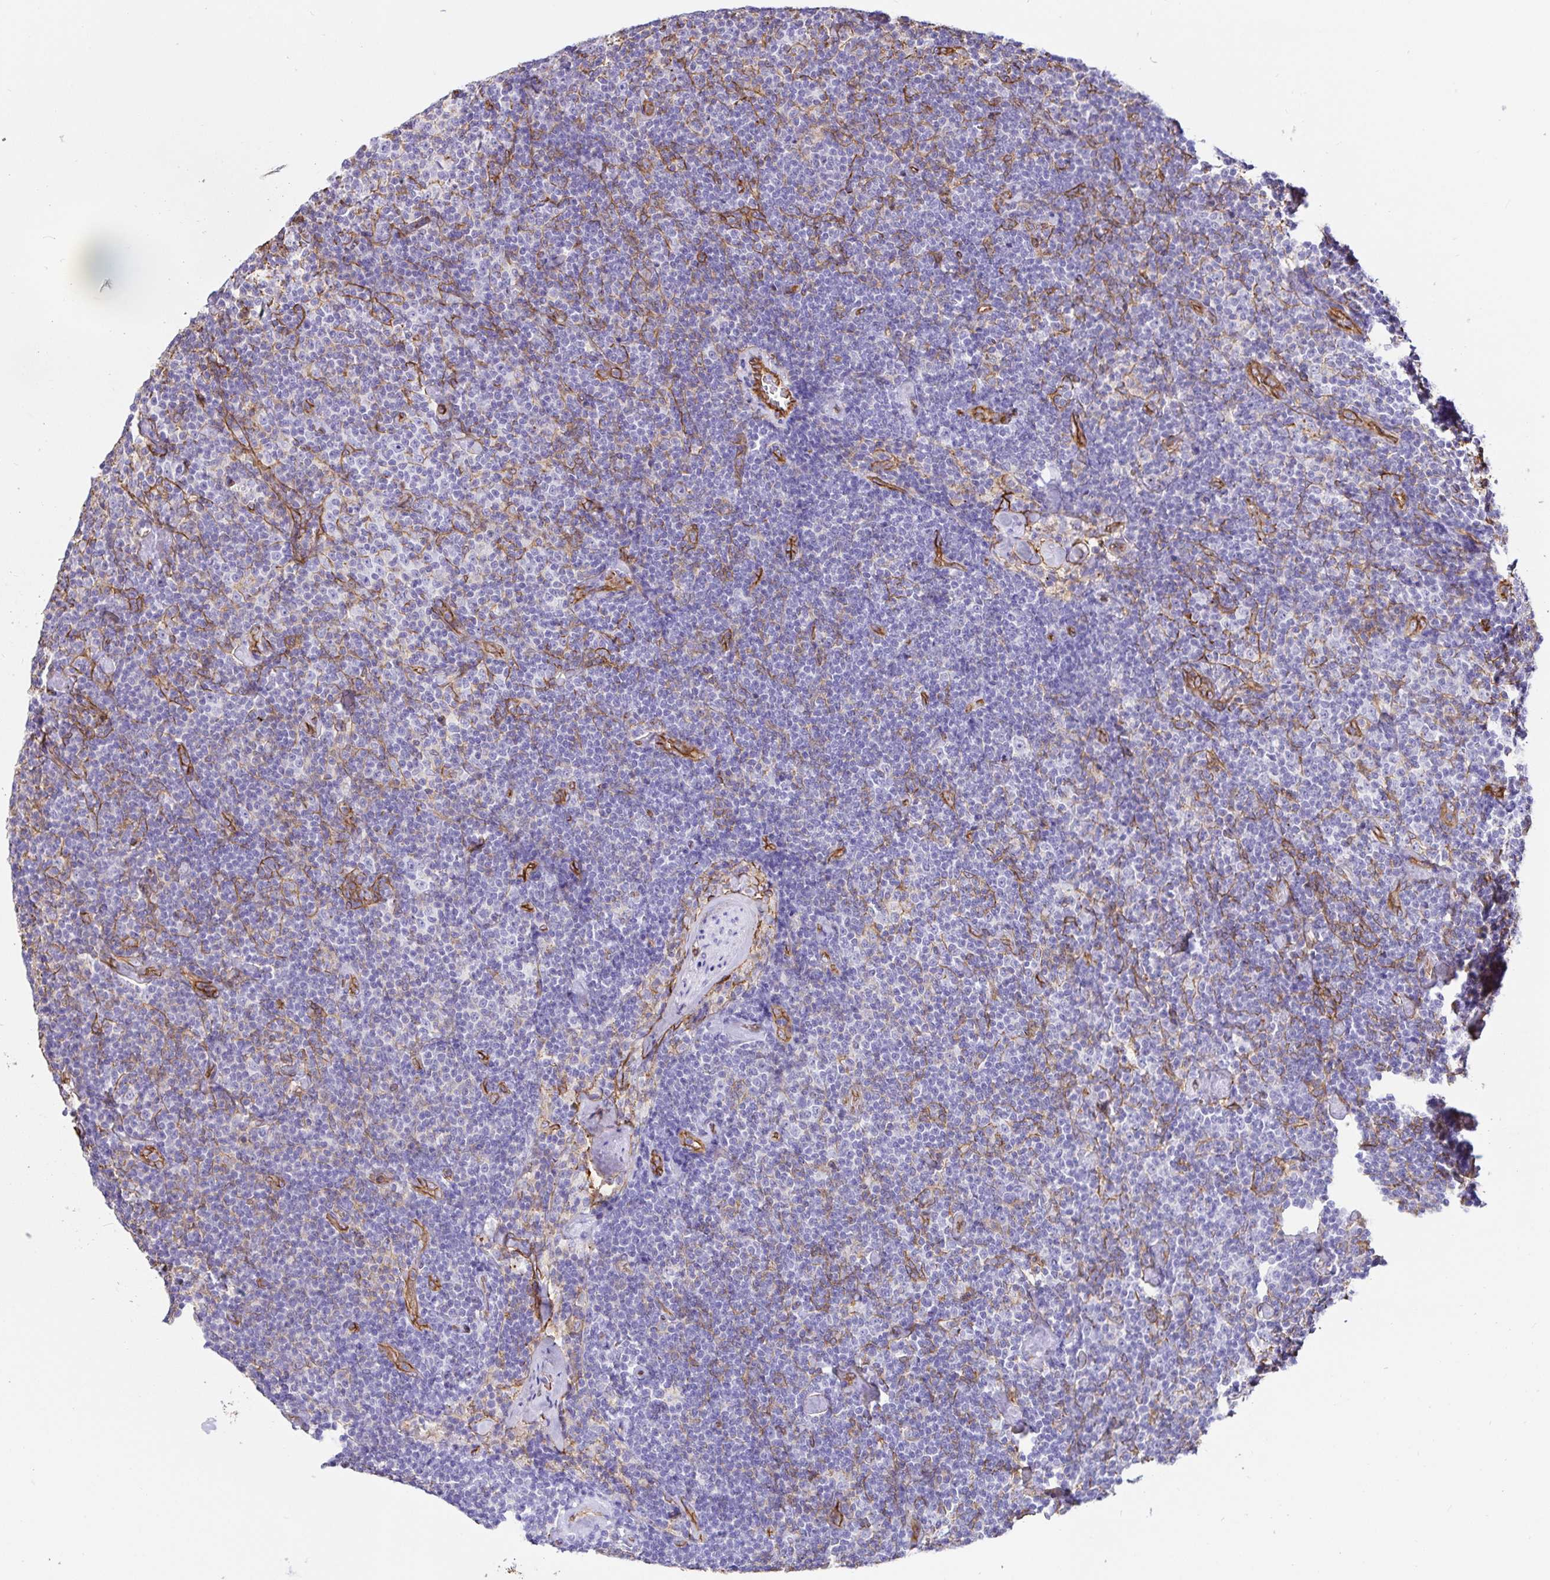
{"staining": {"intensity": "negative", "quantity": "none", "location": "none"}, "tissue": "lymphoma", "cell_type": "Tumor cells", "image_type": "cancer", "snomed": [{"axis": "morphology", "description": "Malignant lymphoma, non-Hodgkin's type, Low grade"}, {"axis": "topography", "description": "Lymph node"}], "caption": "Tumor cells are negative for protein expression in human malignant lymphoma, non-Hodgkin's type (low-grade).", "gene": "ANXA2", "patient": {"sex": "male", "age": 81}}